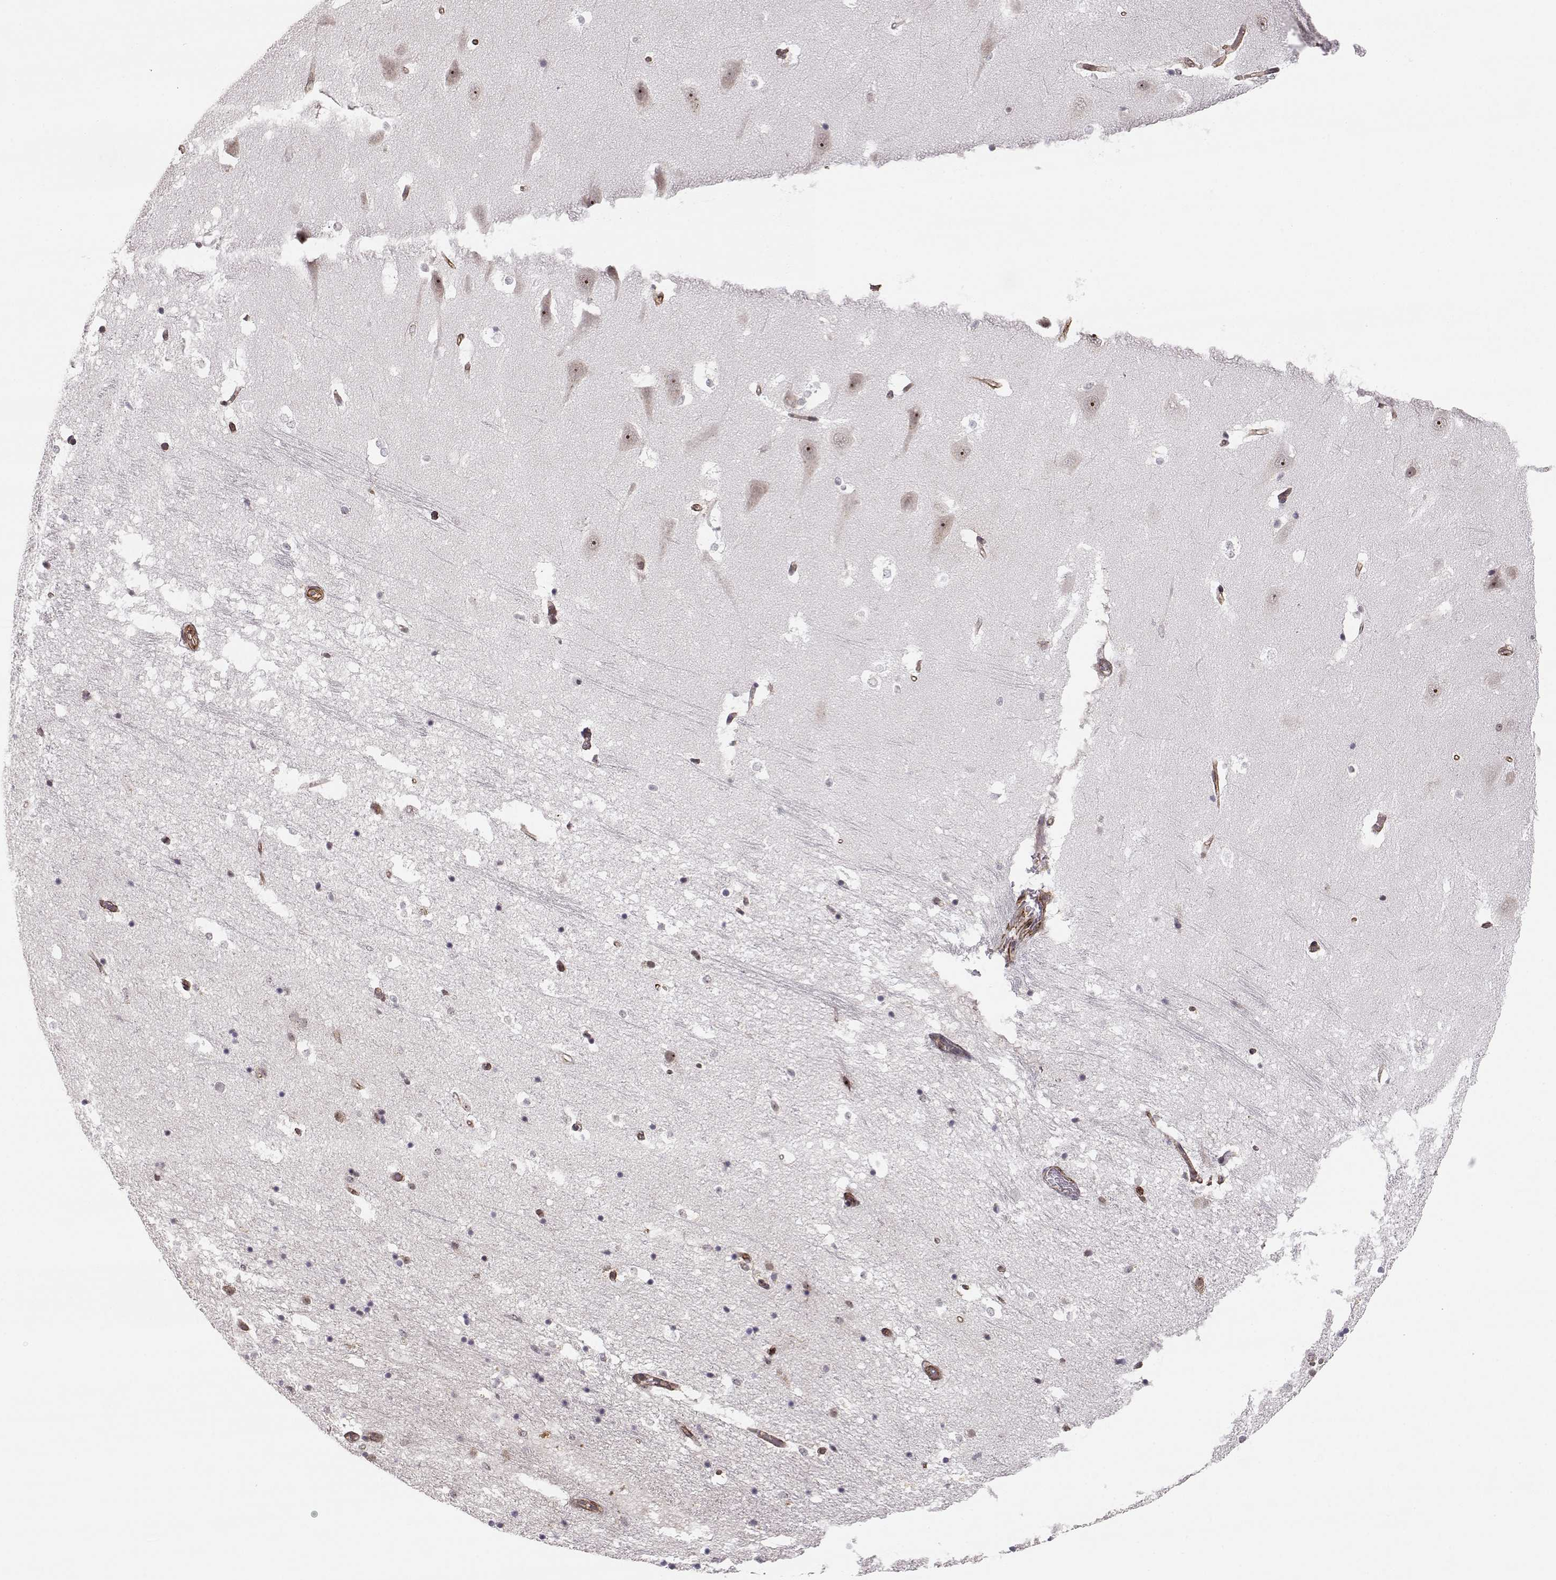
{"staining": {"intensity": "moderate", "quantity": "<25%", "location": "cytoplasmic/membranous,nuclear"}, "tissue": "hippocampus", "cell_type": "Glial cells", "image_type": "normal", "snomed": [{"axis": "morphology", "description": "Normal tissue, NOS"}, {"axis": "topography", "description": "Hippocampus"}], "caption": "Glial cells exhibit low levels of moderate cytoplasmic/membranous,nuclear positivity in approximately <25% of cells in benign hippocampus.", "gene": "CIR1", "patient": {"sex": "male", "age": 44}}